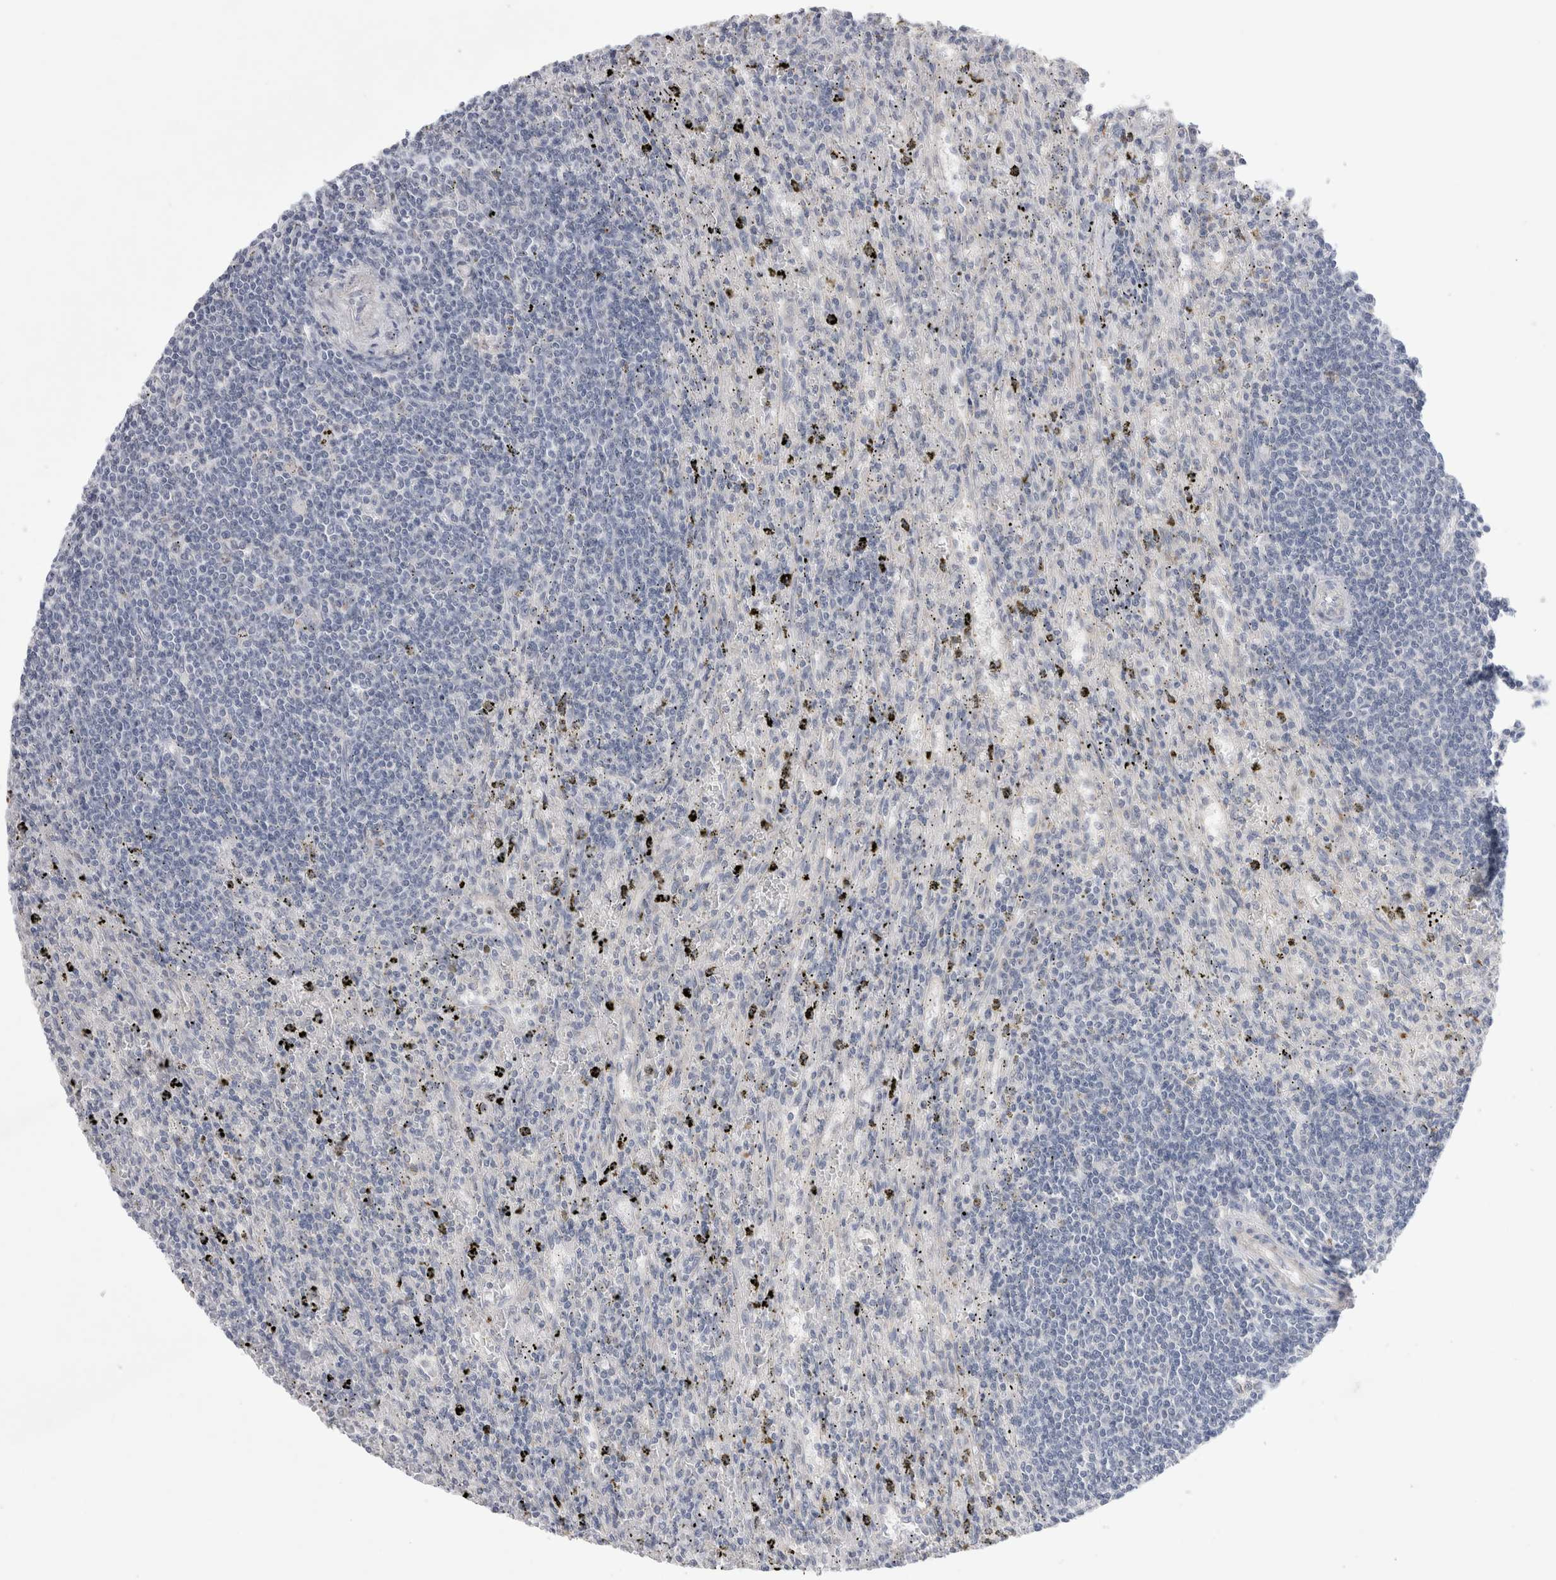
{"staining": {"intensity": "negative", "quantity": "none", "location": "none"}, "tissue": "lymphoma", "cell_type": "Tumor cells", "image_type": "cancer", "snomed": [{"axis": "morphology", "description": "Malignant lymphoma, non-Hodgkin's type, Low grade"}, {"axis": "topography", "description": "Spleen"}], "caption": "This is an immunohistochemistry micrograph of human lymphoma. There is no positivity in tumor cells.", "gene": "GAA", "patient": {"sex": "male", "age": 76}}